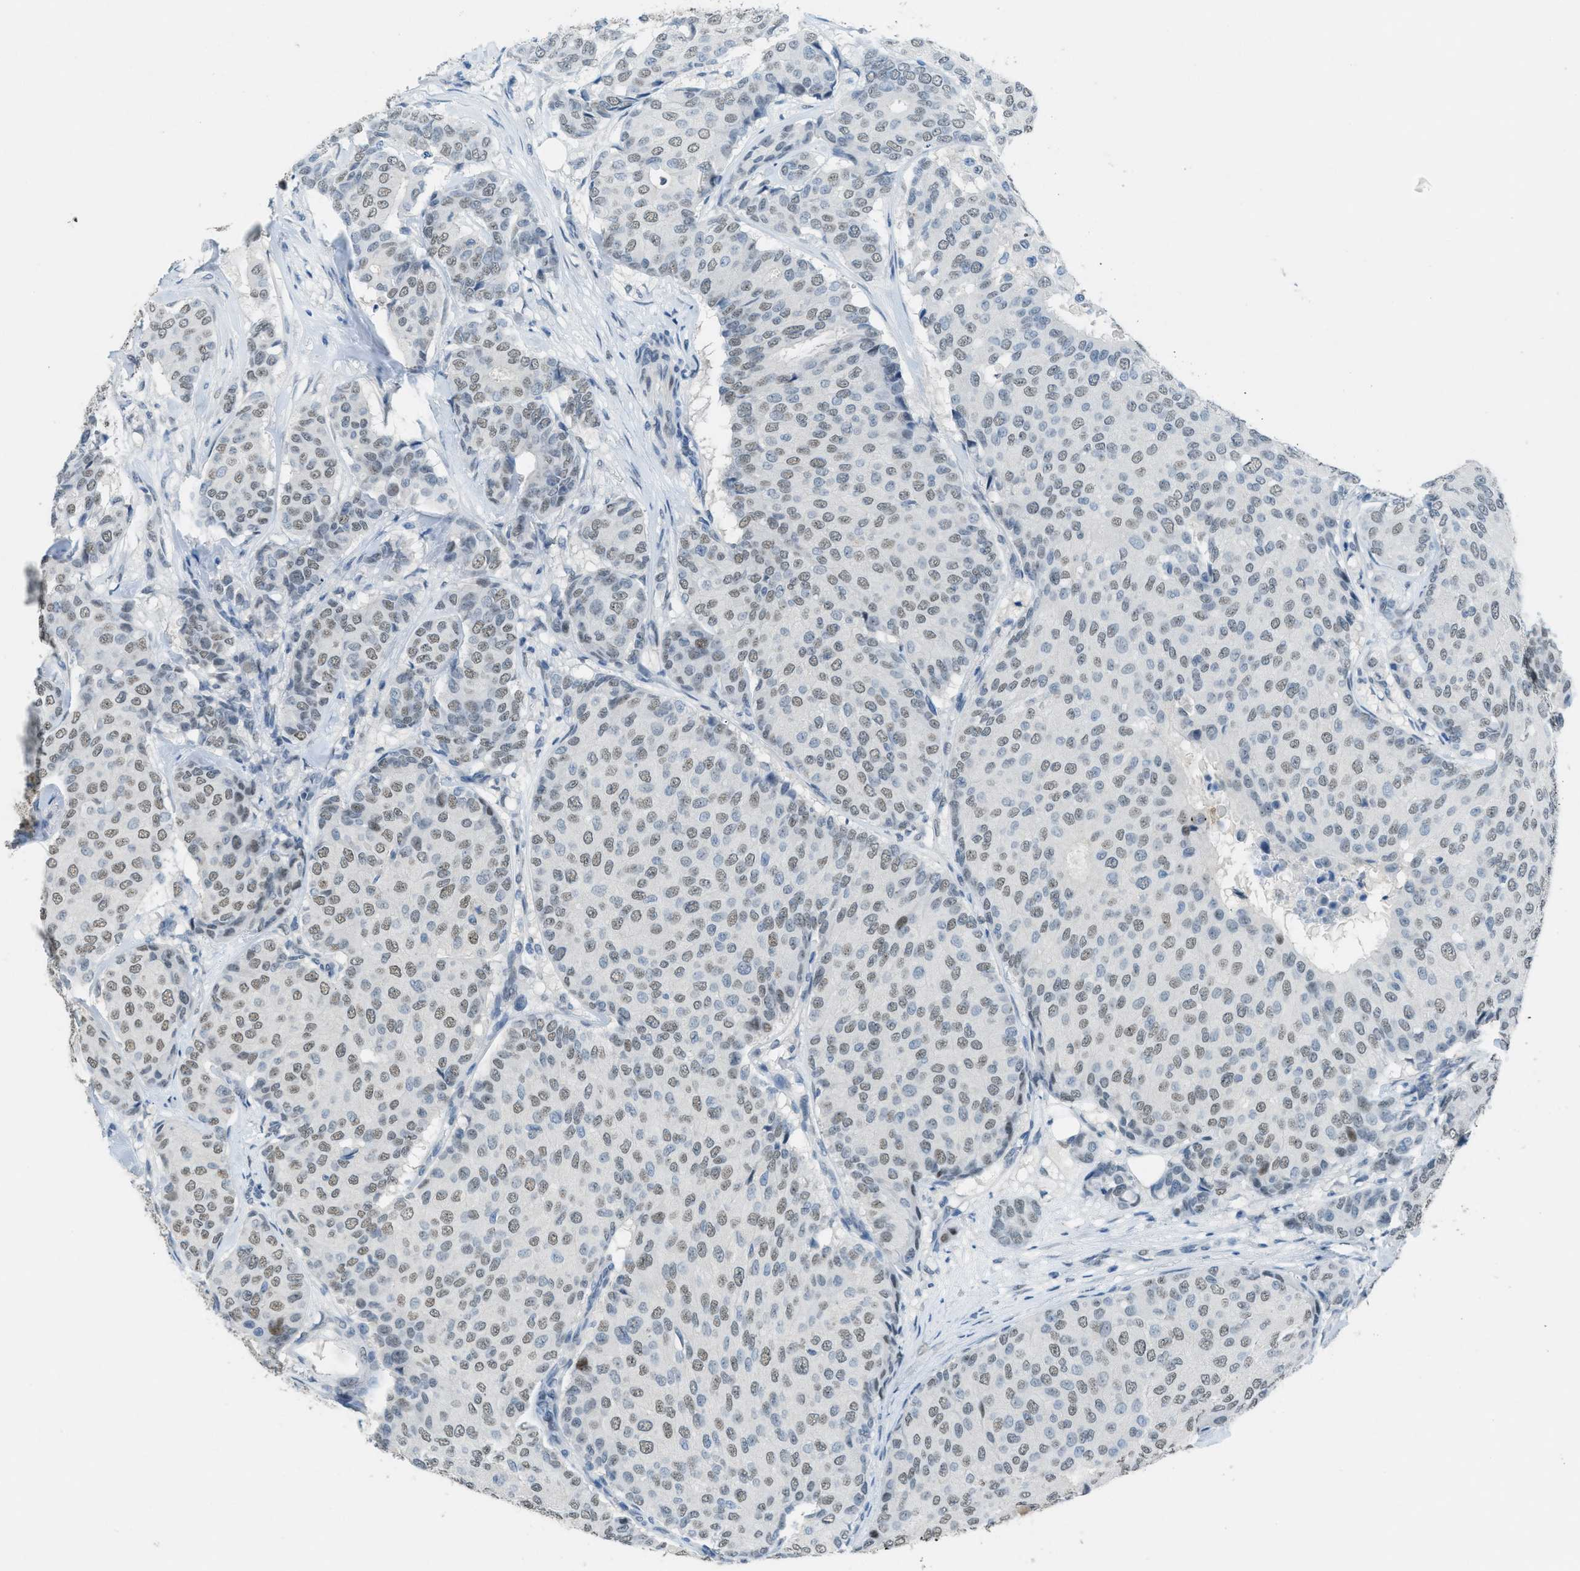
{"staining": {"intensity": "weak", "quantity": ">75%", "location": "nuclear"}, "tissue": "breast cancer", "cell_type": "Tumor cells", "image_type": "cancer", "snomed": [{"axis": "morphology", "description": "Duct carcinoma"}, {"axis": "topography", "description": "Breast"}], "caption": "Breast cancer (infiltrating ductal carcinoma) was stained to show a protein in brown. There is low levels of weak nuclear positivity in approximately >75% of tumor cells.", "gene": "TTC13", "patient": {"sex": "female", "age": 75}}